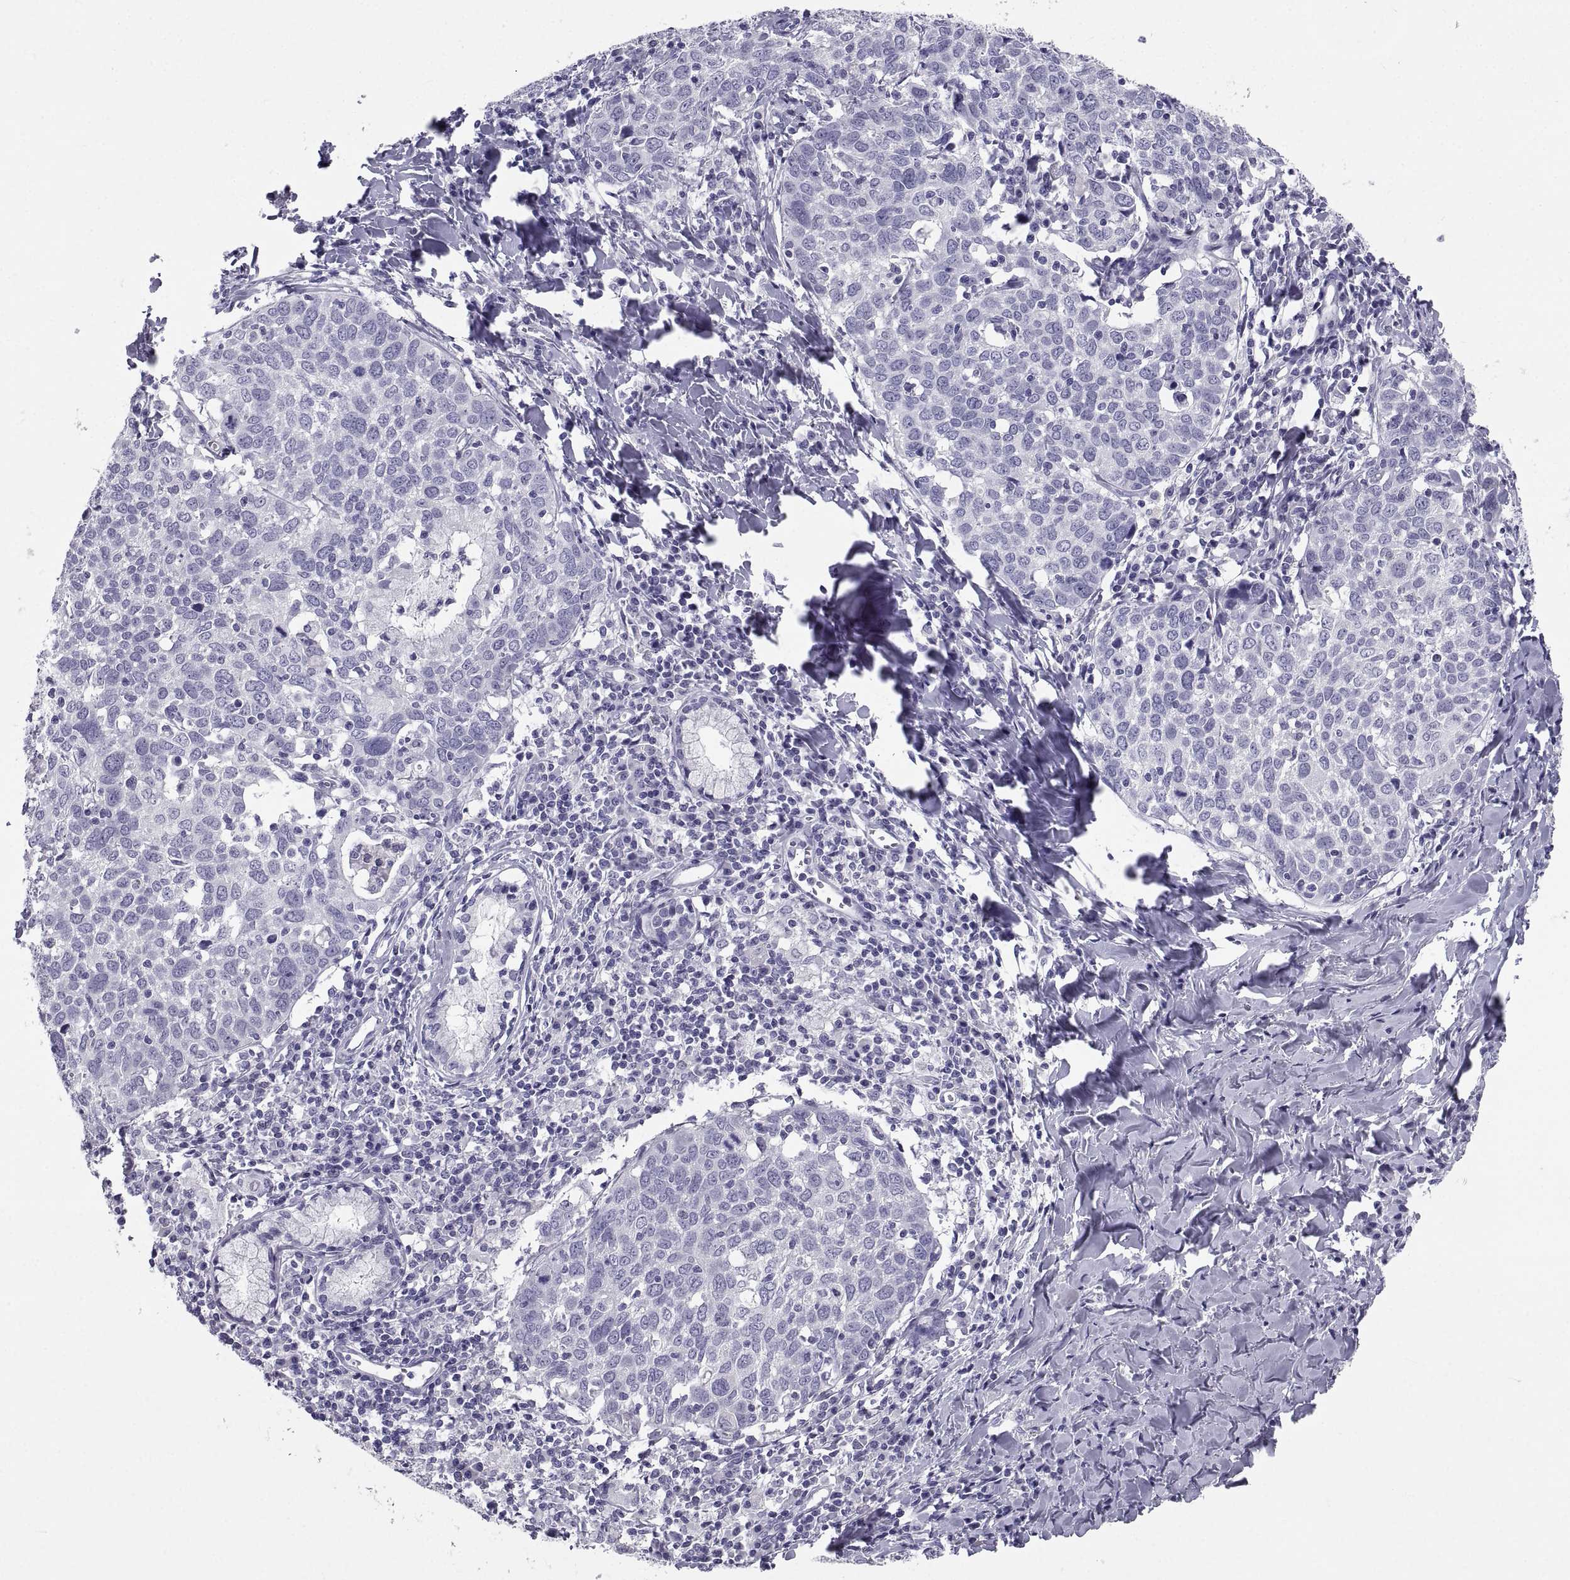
{"staining": {"intensity": "negative", "quantity": "none", "location": "none"}, "tissue": "lung cancer", "cell_type": "Tumor cells", "image_type": "cancer", "snomed": [{"axis": "morphology", "description": "Squamous cell carcinoma, NOS"}, {"axis": "topography", "description": "Lung"}], "caption": "Tumor cells are negative for brown protein staining in lung squamous cell carcinoma. (Stains: DAB immunohistochemistry with hematoxylin counter stain, Microscopy: brightfield microscopy at high magnification).", "gene": "PCSK1N", "patient": {"sex": "male", "age": 57}}